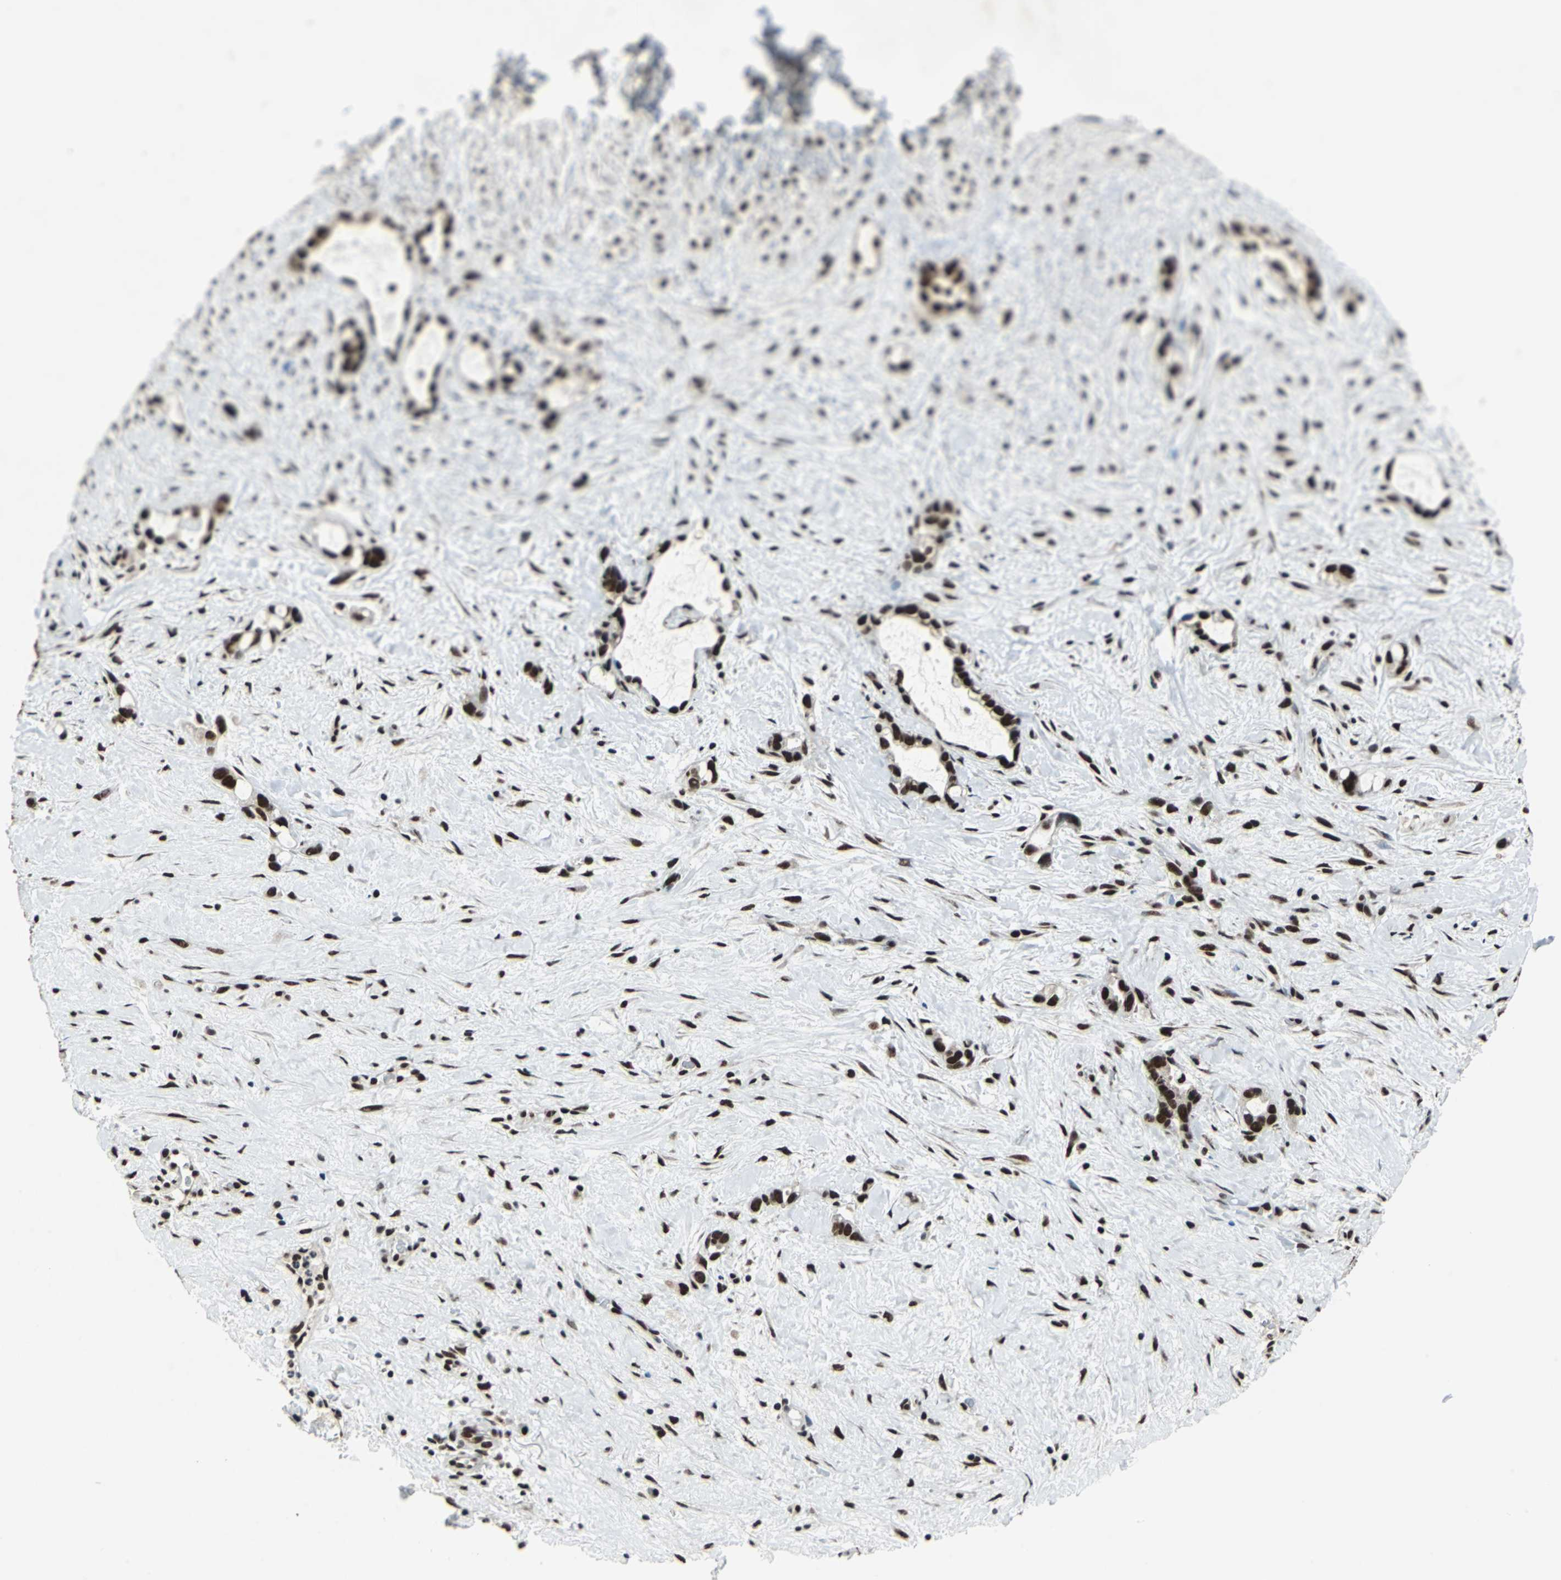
{"staining": {"intensity": "strong", "quantity": ">75%", "location": "nuclear"}, "tissue": "liver cancer", "cell_type": "Tumor cells", "image_type": "cancer", "snomed": [{"axis": "morphology", "description": "Cholangiocarcinoma"}, {"axis": "topography", "description": "Liver"}], "caption": "Immunohistochemical staining of liver cancer demonstrates strong nuclear protein staining in about >75% of tumor cells.", "gene": "BCLAF1", "patient": {"sex": "female", "age": 65}}